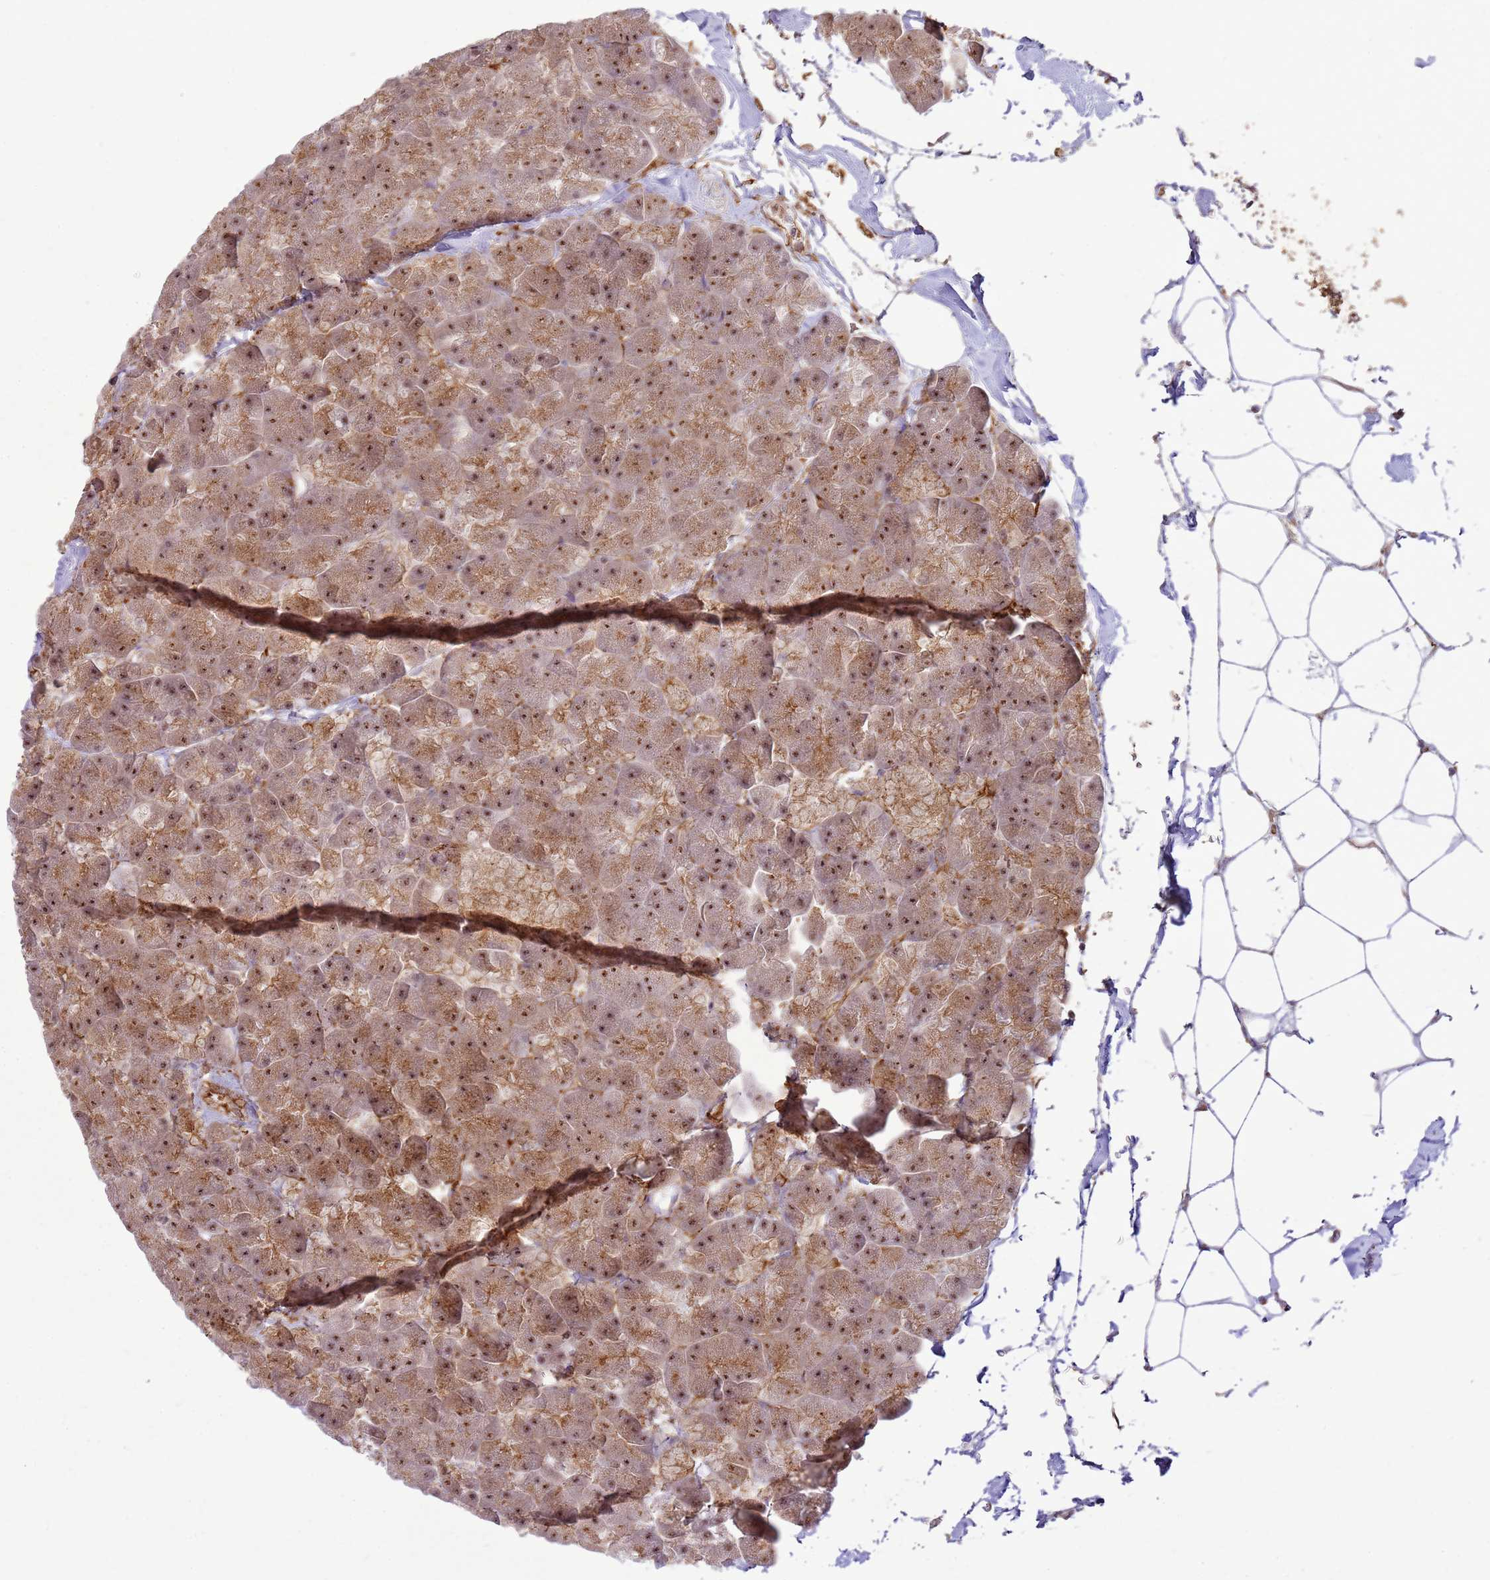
{"staining": {"intensity": "moderate", "quantity": ">75%", "location": "cytoplasmic/membranous,nuclear"}, "tissue": "pancreas", "cell_type": "Exocrine glandular cells", "image_type": "normal", "snomed": [{"axis": "morphology", "description": "Normal tissue, NOS"}, {"axis": "topography", "description": "Pancreas"}], "caption": "The immunohistochemical stain labels moderate cytoplasmic/membranous,nuclear staining in exocrine glandular cells of benign pancreas. Ihc stains the protein in brown and the nuclei are stained blue.", "gene": "GABRE", "patient": {"sex": "male", "age": 35}}